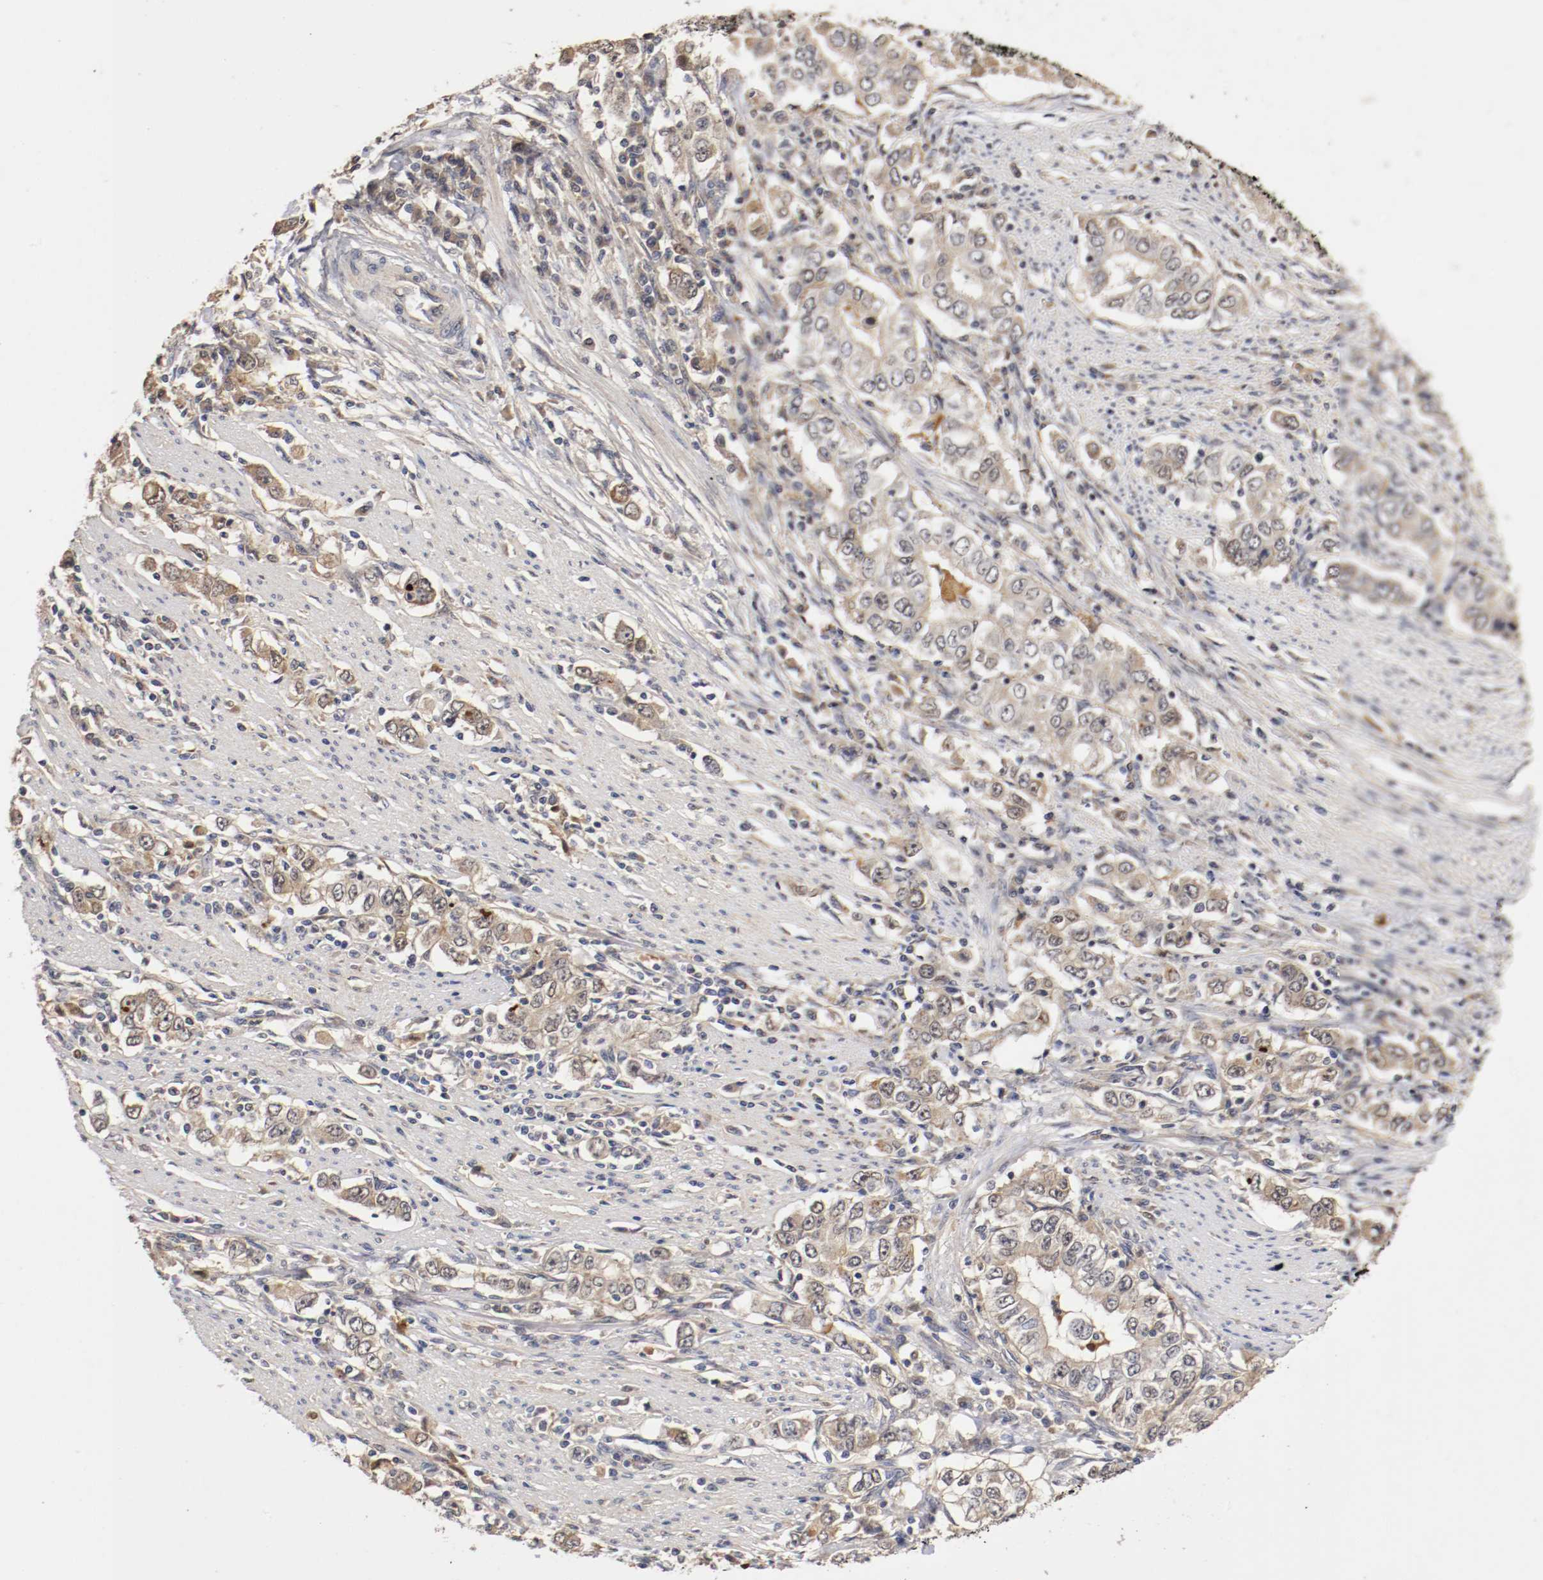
{"staining": {"intensity": "weak", "quantity": "25%-75%", "location": "cytoplasmic/membranous"}, "tissue": "stomach cancer", "cell_type": "Tumor cells", "image_type": "cancer", "snomed": [{"axis": "morphology", "description": "Adenocarcinoma, NOS"}, {"axis": "topography", "description": "Stomach, lower"}], "caption": "Human stomach cancer stained for a protein (brown) exhibits weak cytoplasmic/membranous positive positivity in about 25%-75% of tumor cells.", "gene": "TNFRSF1B", "patient": {"sex": "female", "age": 72}}